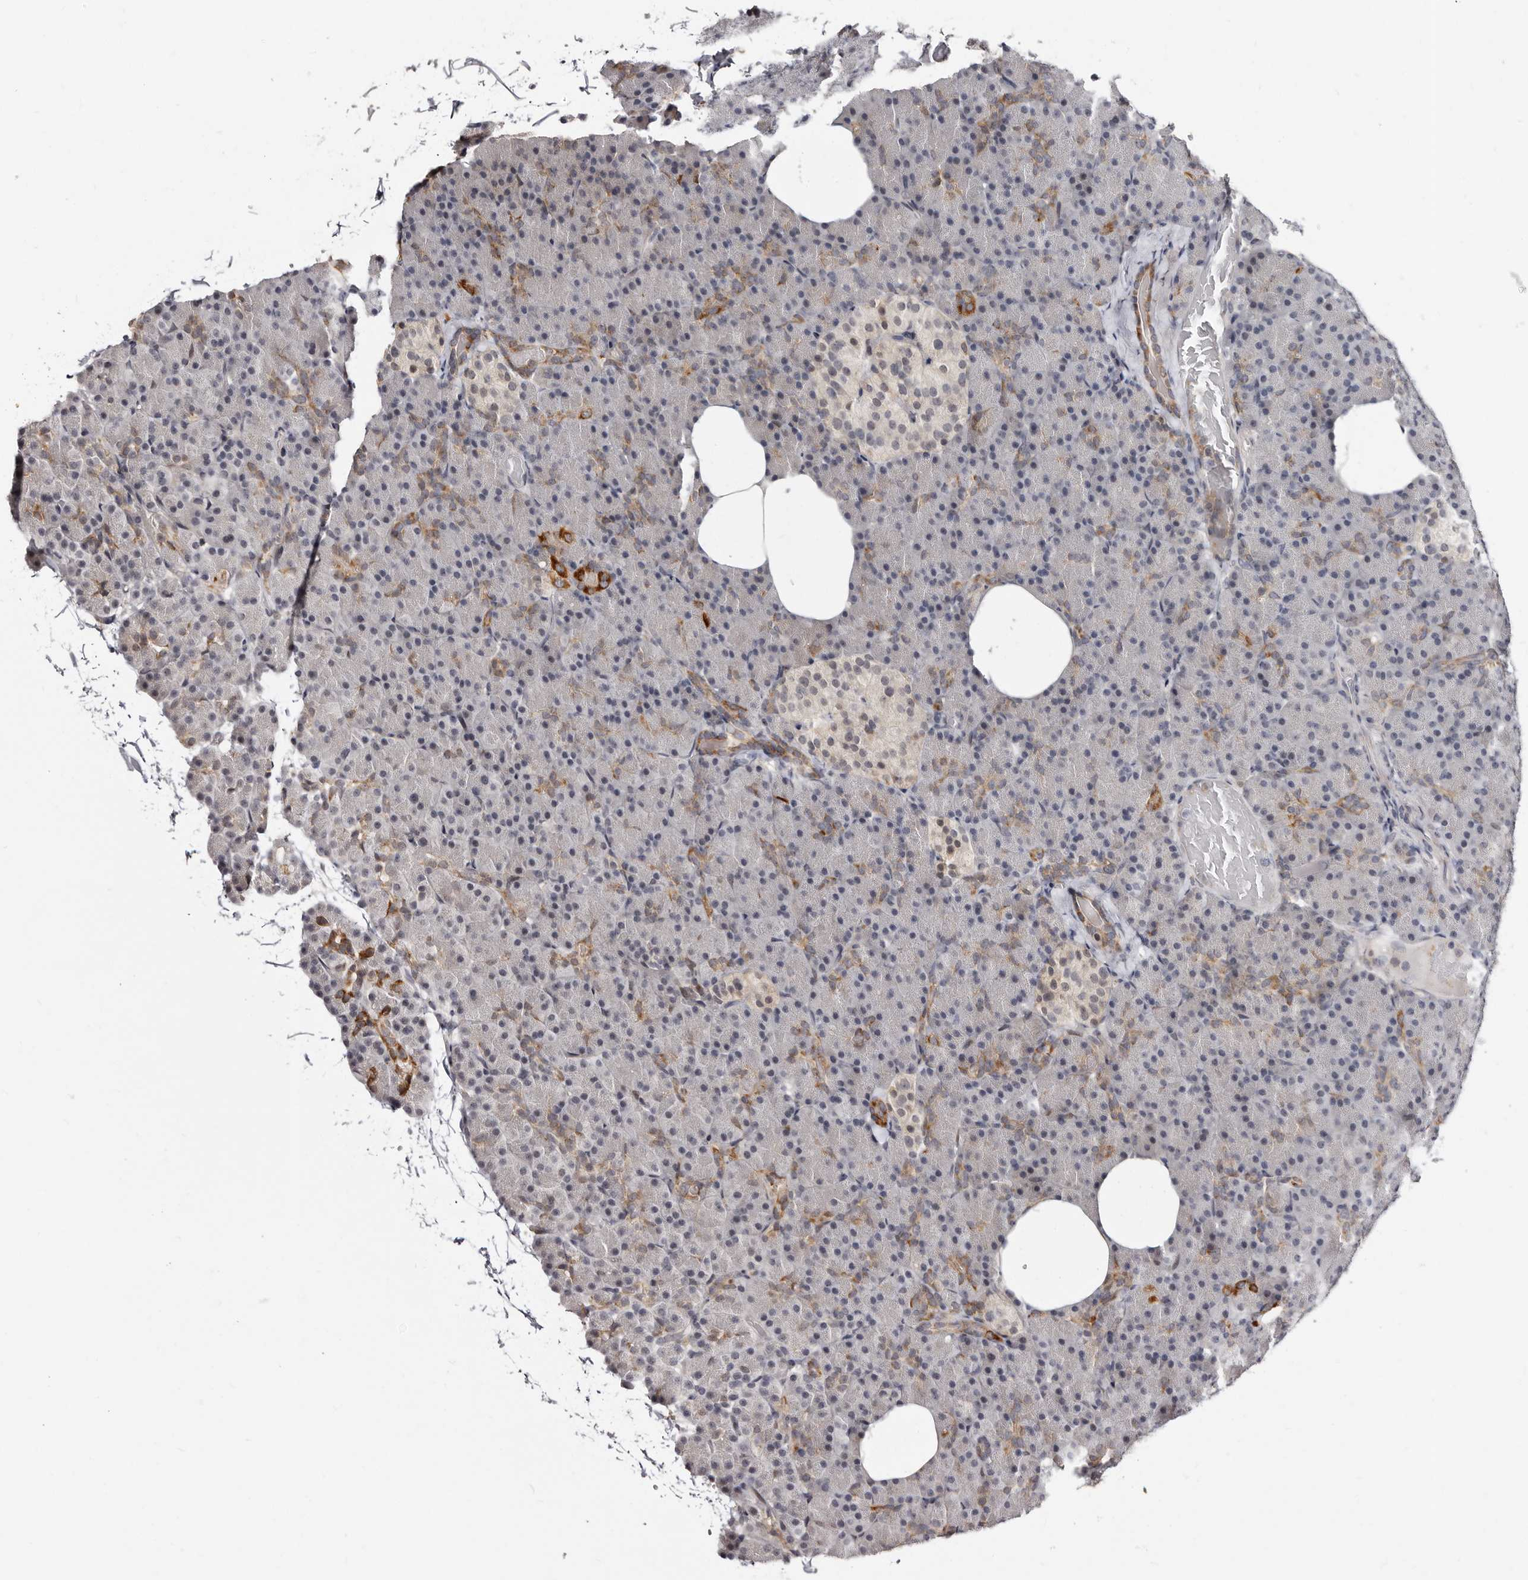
{"staining": {"intensity": "moderate", "quantity": "<25%", "location": "cytoplasmic/membranous"}, "tissue": "pancreas", "cell_type": "Exocrine glandular cells", "image_type": "normal", "snomed": [{"axis": "morphology", "description": "Normal tissue, NOS"}, {"axis": "topography", "description": "Pancreas"}], "caption": "Immunohistochemical staining of benign human pancreas displays <25% levels of moderate cytoplasmic/membranous protein staining in approximately <25% of exocrine glandular cells. (Brightfield microscopy of DAB IHC at high magnification).", "gene": "PHF20L1", "patient": {"sex": "female", "age": 43}}